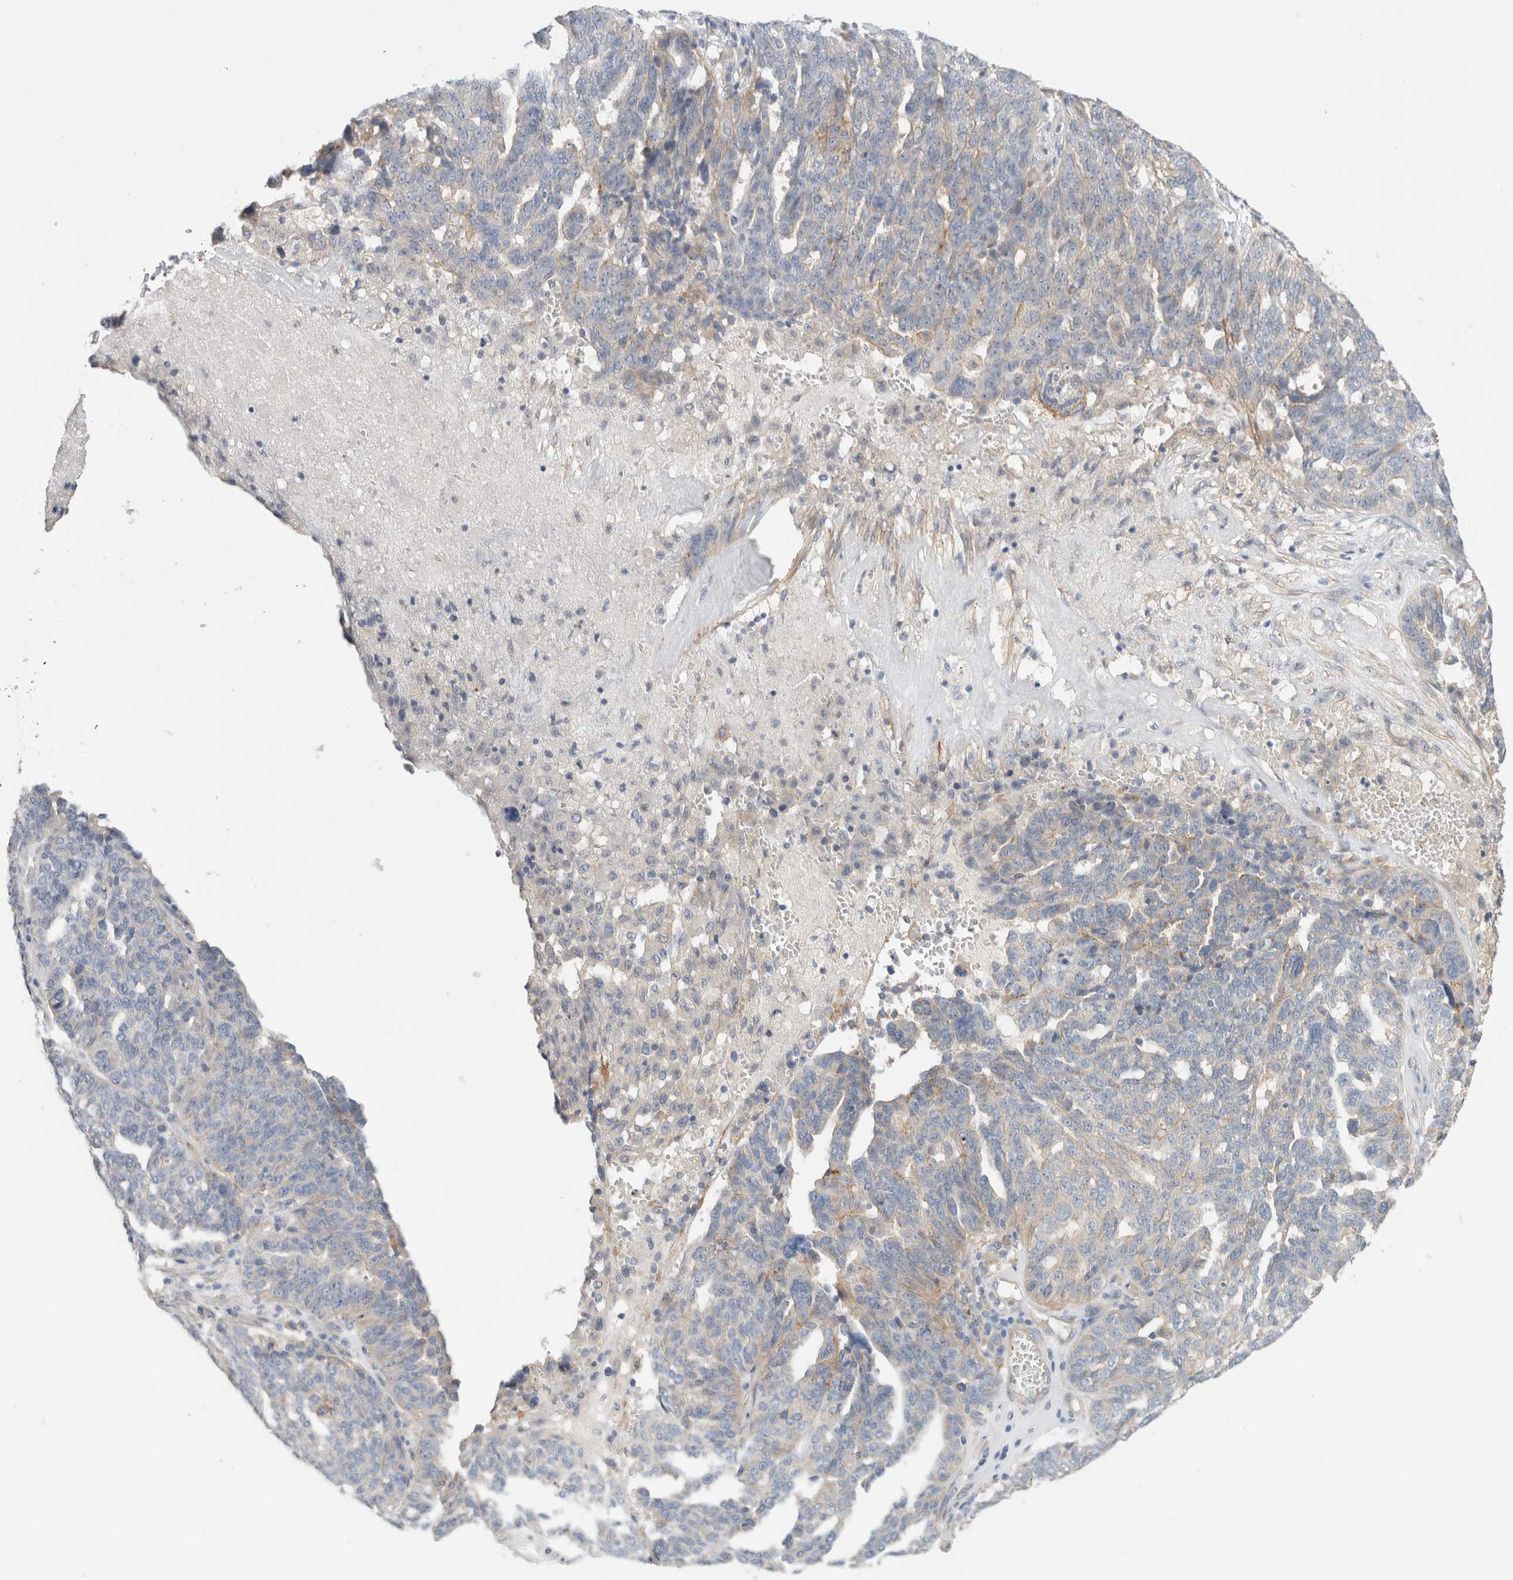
{"staining": {"intensity": "weak", "quantity": "<25%", "location": "cytoplasmic/membranous"}, "tissue": "ovarian cancer", "cell_type": "Tumor cells", "image_type": "cancer", "snomed": [{"axis": "morphology", "description": "Cystadenocarcinoma, serous, NOS"}, {"axis": "topography", "description": "Ovary"}], "caption": "Human ovarian cancer stained for a protein using immunohistochemistry (IHC) displays no expression in tumor cells.", "gene": "SGK3", "patient": {"sex": "female", "age": 59}}